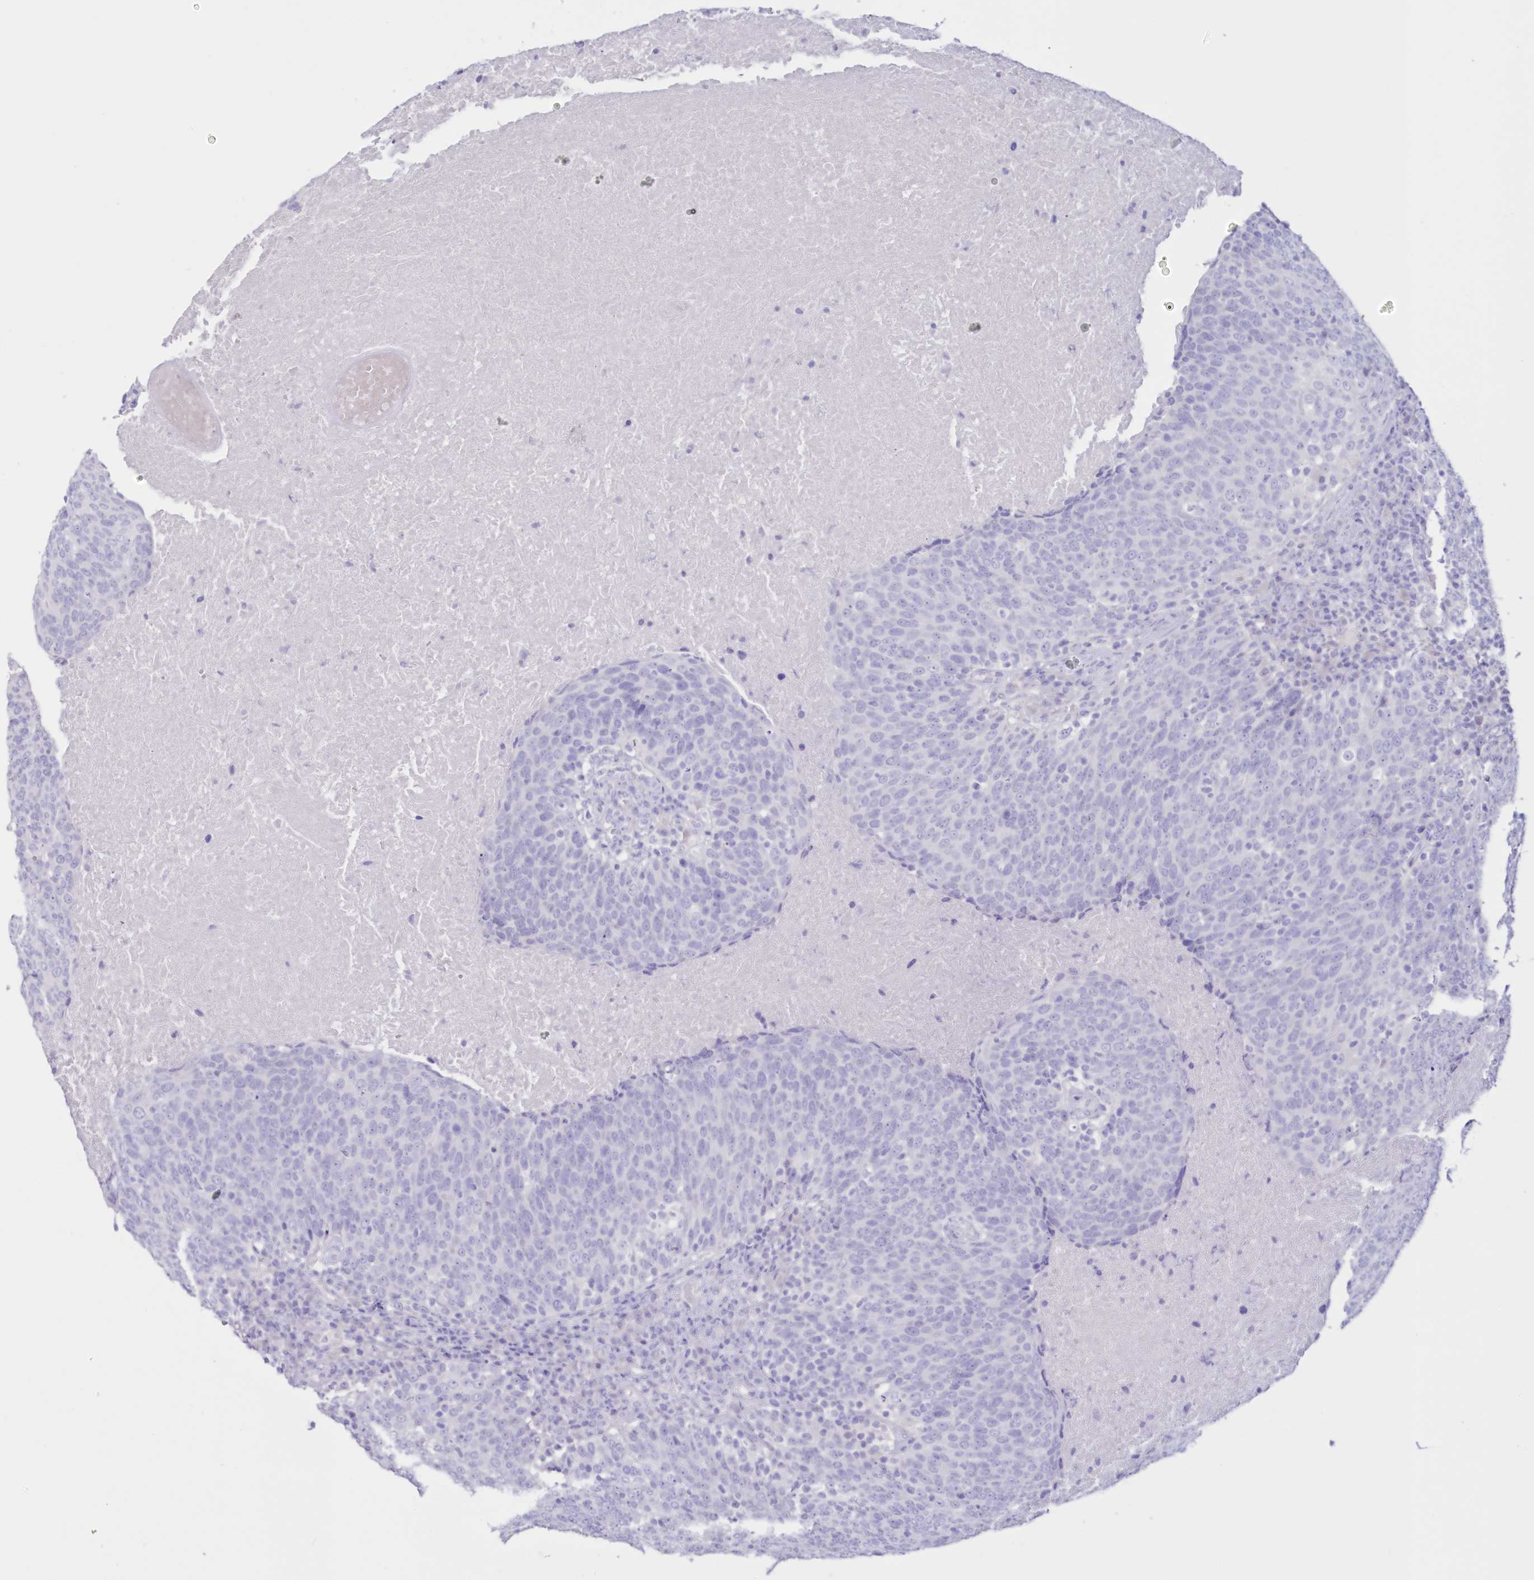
{"staining": {"intensity": "negative", "quantity": "none", "location": "none"}, "tissue": "head and neck cancer", "cell_type": "Tumor cells", "image_type": "cancer", "snomed": [{"axis": "morphology", "description": "Squamous cell carcinoma, NOS"}, {"axis": "morphology", "description": "Squamous cell carcinoma, metastatic, NOS"}, {"axis": "topography", "description": "Lymph node"}, {"axis": "topography", "description": "Head-Neck"}], "caption": "DAB immunohistochemical staining of human head and neck cancer shows no significant expression in tumor cells. Brightfield microscopy of IHC stained with DAB (brown) and hematoxylin (blue), captured at high magnification.", "gene": "CYP3A4", "patient": {"sex": "male", "age": 62}}